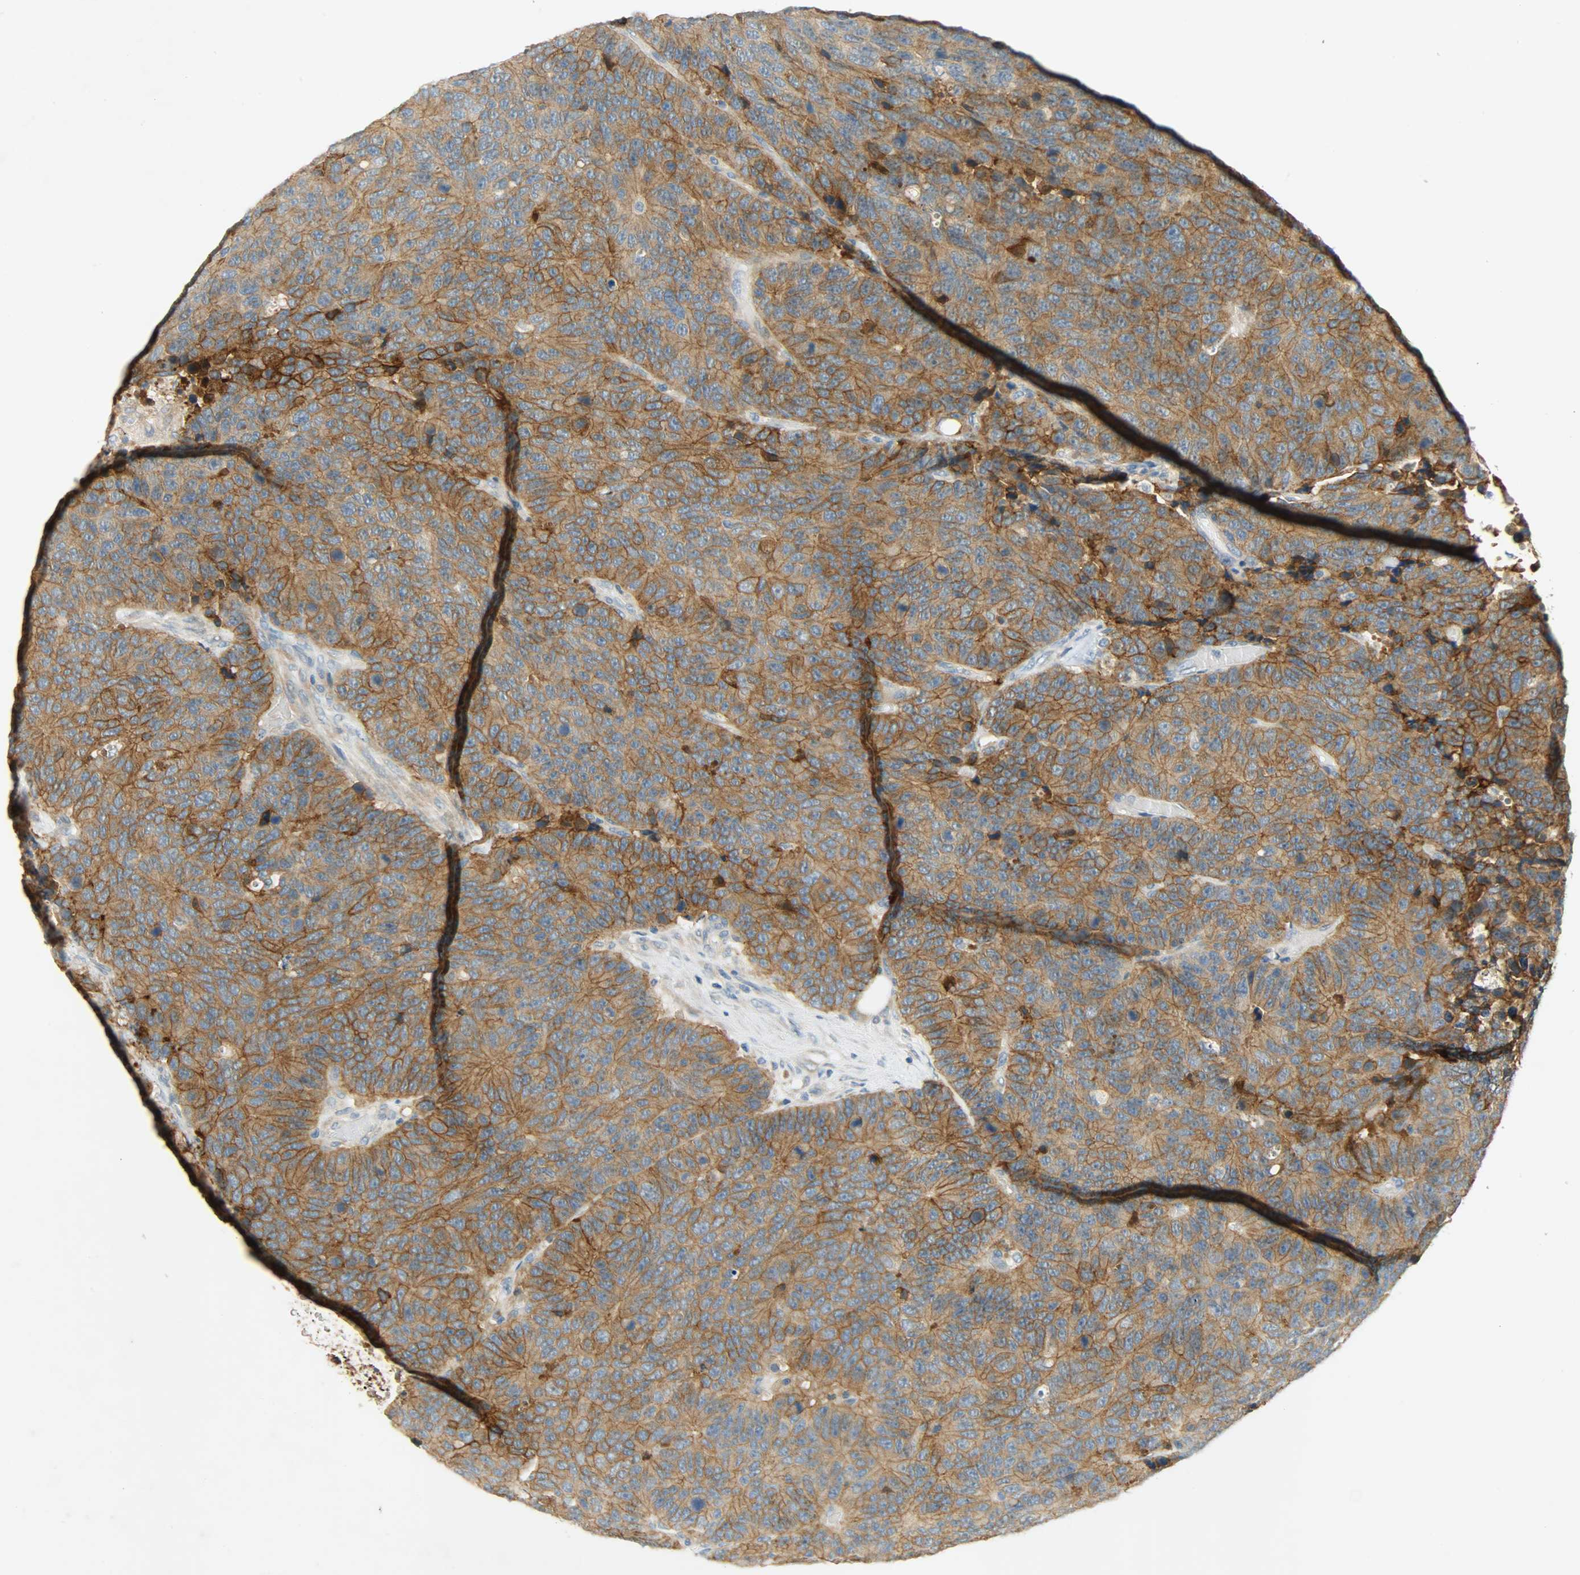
{"staining": {"intensity": "strong", "quantity": ">75%", "location": "cytoplasmic/membranous"}, "tissue": "colorectal cancer", "cell_type": "Tumor cells", "image_type": "cancer", "snomed": [{"axis": "morphology", "description": "Adenocarcinoma, NOS"}, {"axis": "topography", "description": "Colon"}], "caption": "Human colorectal adenocarcinoma stained for a protein (brown) exhibits strong cytoplasmic/membranous positive staining in about >75% of tumor cells.", "gene": "DSG2", "patient": {"sex": "female", "age": 86}}